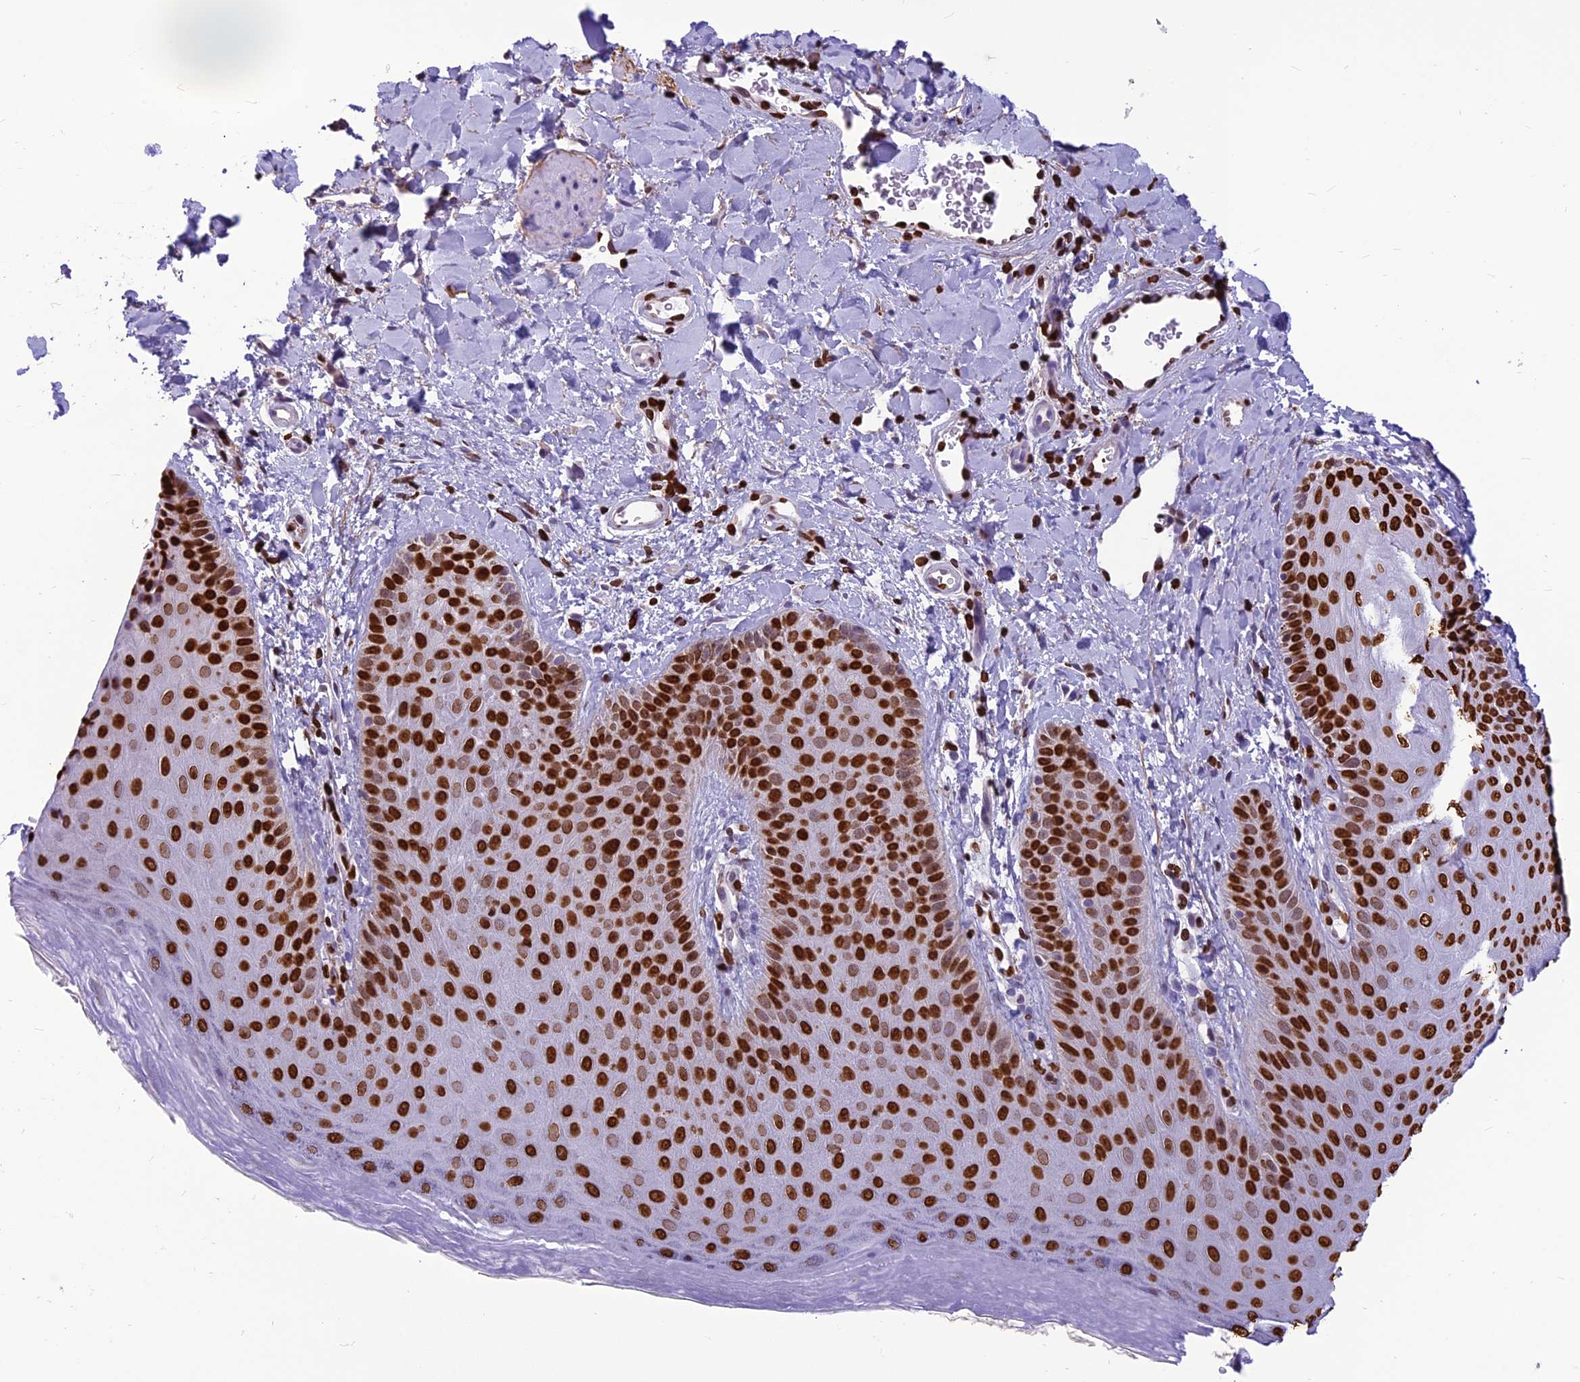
{"staining": {"intensity": "strong", "quantity": ">75%", "location": "nuclear"}, "tissue": "skin", "cell_type": "Epidermal cells", "image_type": "normal", "snomed": [{"axis": "morphology", "description": "Normal tissue, NOS"}, {"axis": "morphology", "description": "Neoplasm, malignant, NOS"}, {"axis": "topography", "description": "Anal"}], "caption": "IHC photomicrograph of normal skin: skin stained using IHC demonstrates high levels of strong protein expression localized specifically in the nuclear of epidermal cells, appearing as a nuclear brown color.", "gene": "AKAP17A", "patient": {"sex": "male", "age": 47}}